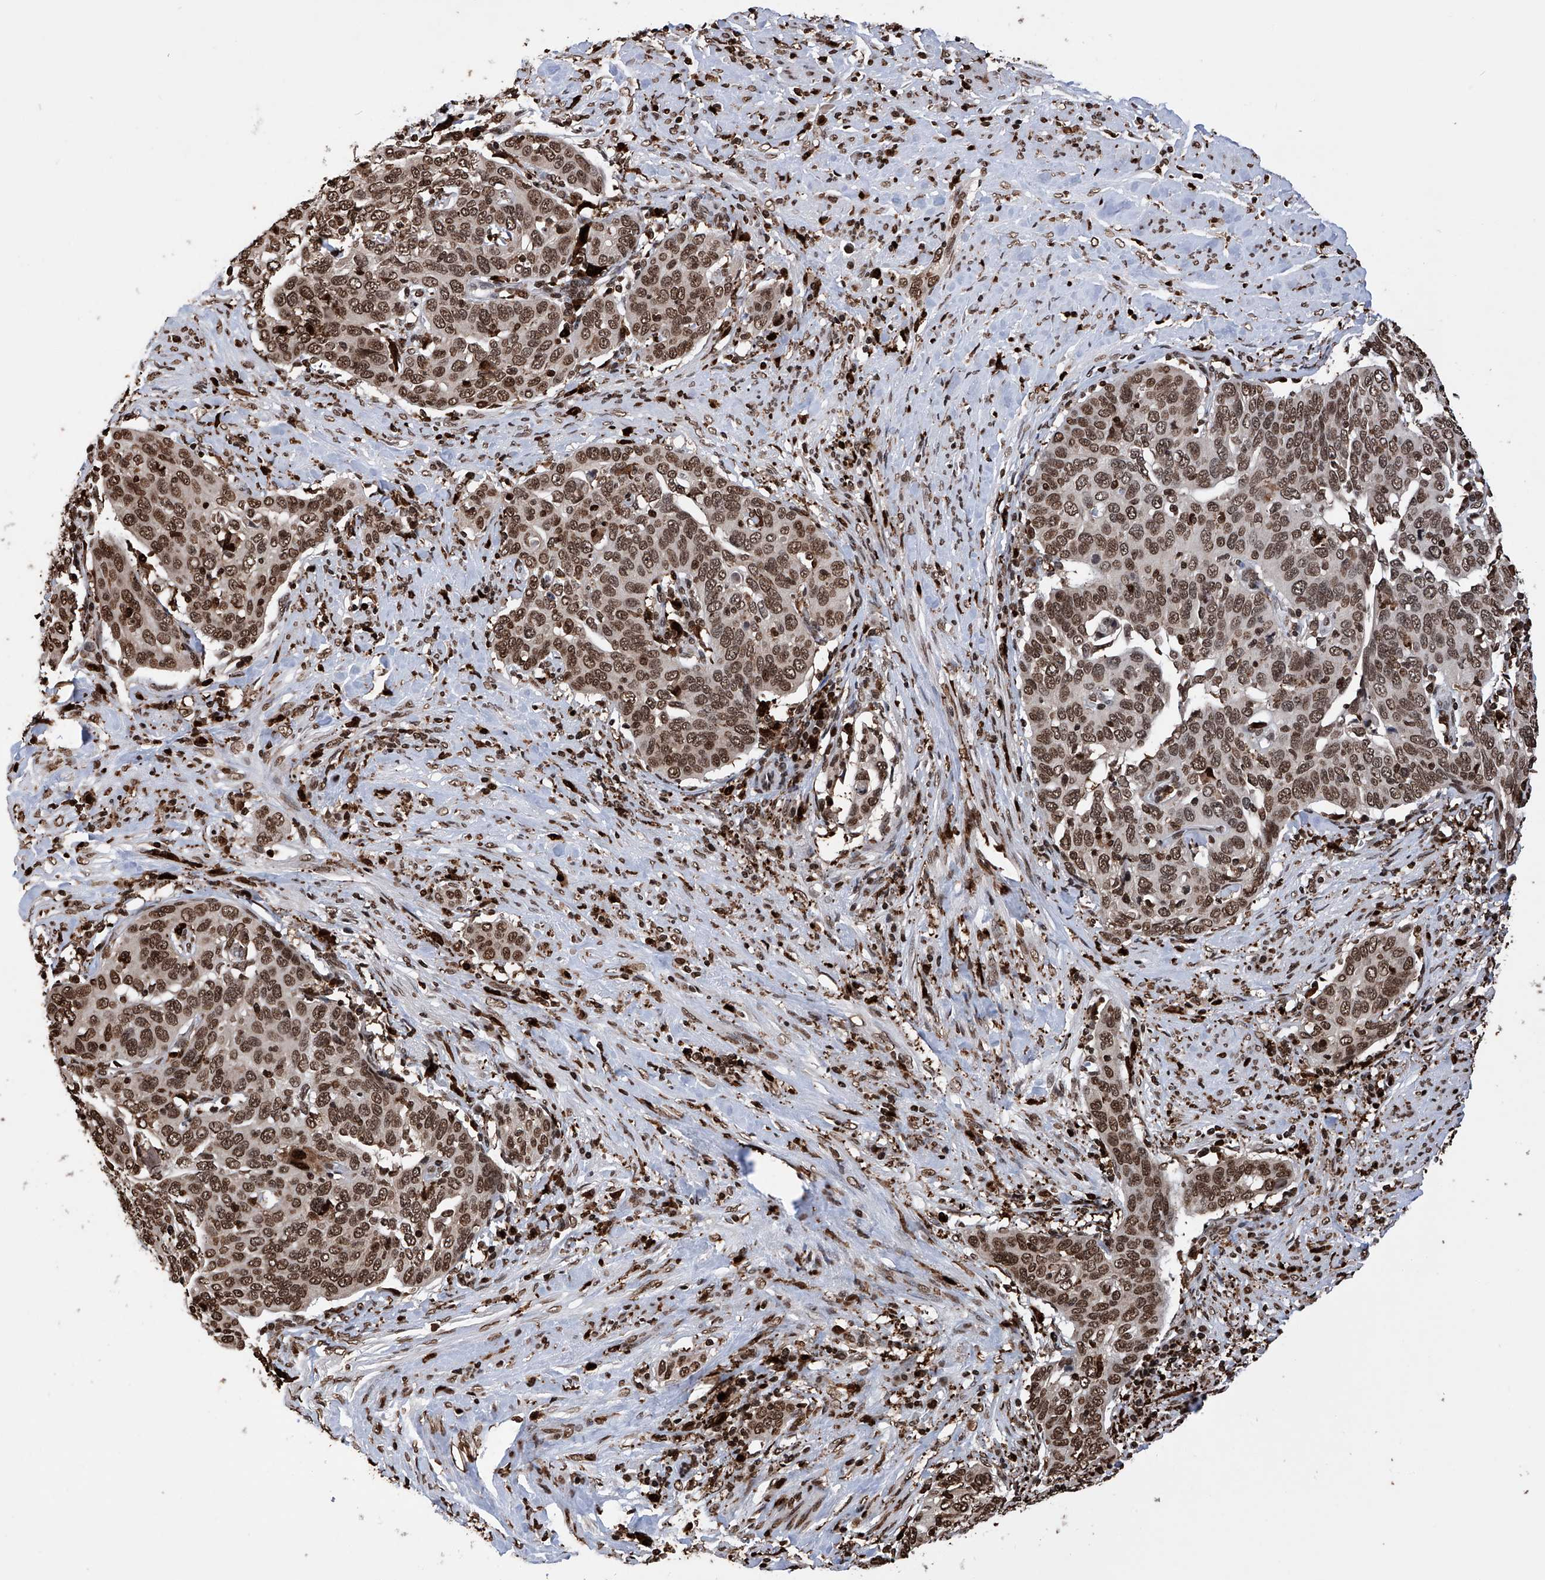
{"staining": {"intensity": "strong", "quantity": ">75%", "location": "nuclear"}, "tissue": "cervical cancer", "cell_type": "Tumor cells", "image_type": "cancer", "snomed": [{"axis": "morphology", "description": "Squamous cell carcinoma, NOS"}, {"axis": "topography", "description": "Cervix"}], "caption": "IHC photomicrograph of squamous cell carcinoma (cervical) stained for a protein (brown), which shows high levels of strong nuclear expression in approximately >75% of tumor cells.", "gene": "CFAP410", "patient": {"sex": "female", "age": 60}}